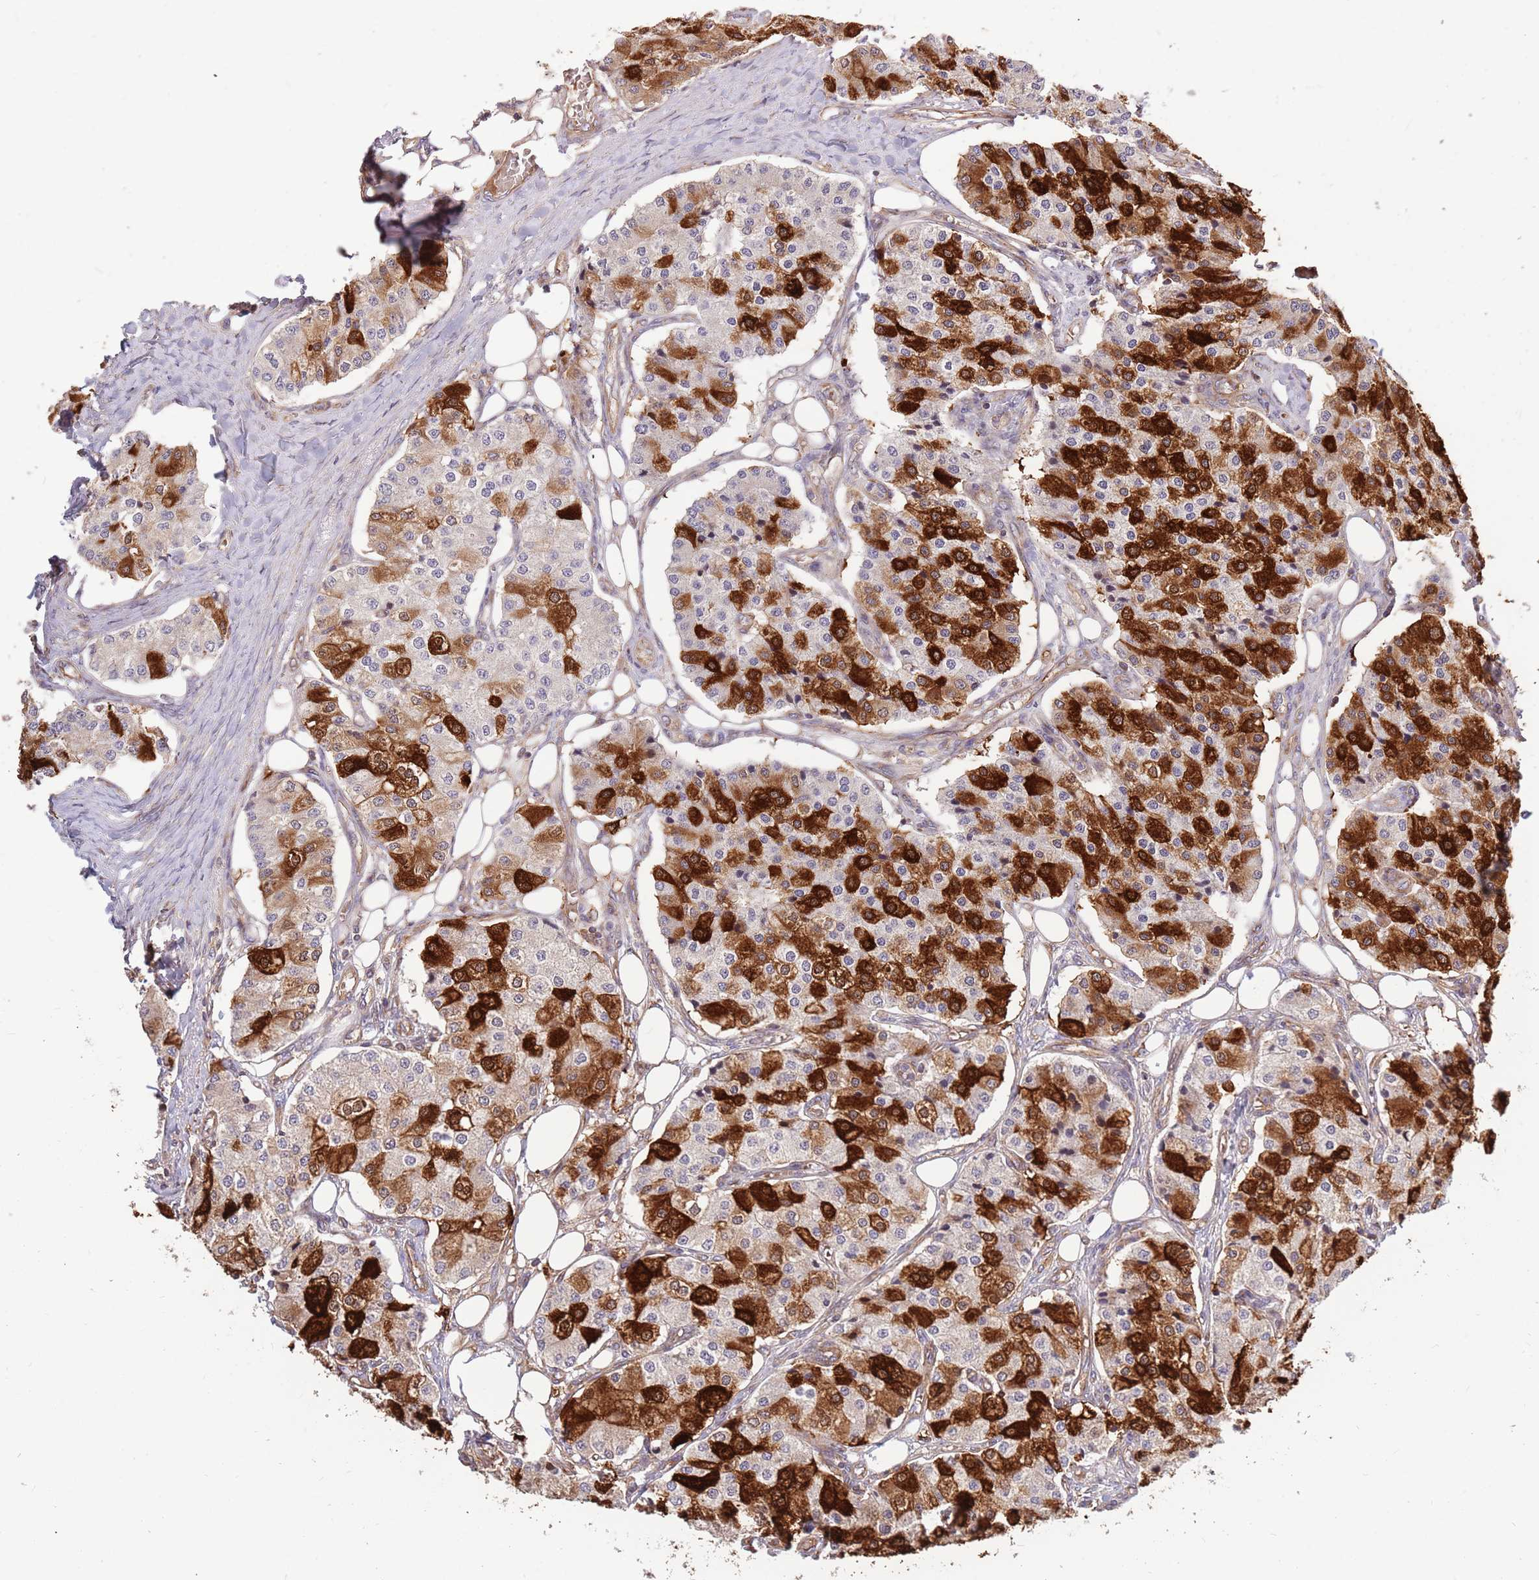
{"staining": {"intensity": "strong", "quantity": "25%-75%", "location": "cytoplasmic/membranous"}, "tissue": "carcinoid", "cell_type": "Tumor cells", "image_type": "cancer", "snomed": [{"axis": "morphology", "description": "Carcinoid, malignant, NOS"}, {"axis": "topography", "description": "Colon"}], "caption": "Carcinoid was stained to show a protein in brown. There is high levels of strong cytoplasmic/membranous staining in approximately 25%-75% of tumor cells. The staining was performed using DAB to visualize the protein expression in brown, while the nuclei were stained in blue with hematoxylin (Magnification: 20x).", "gene": "HAUS3", "patient": {"sex": "female", "age": 52}}